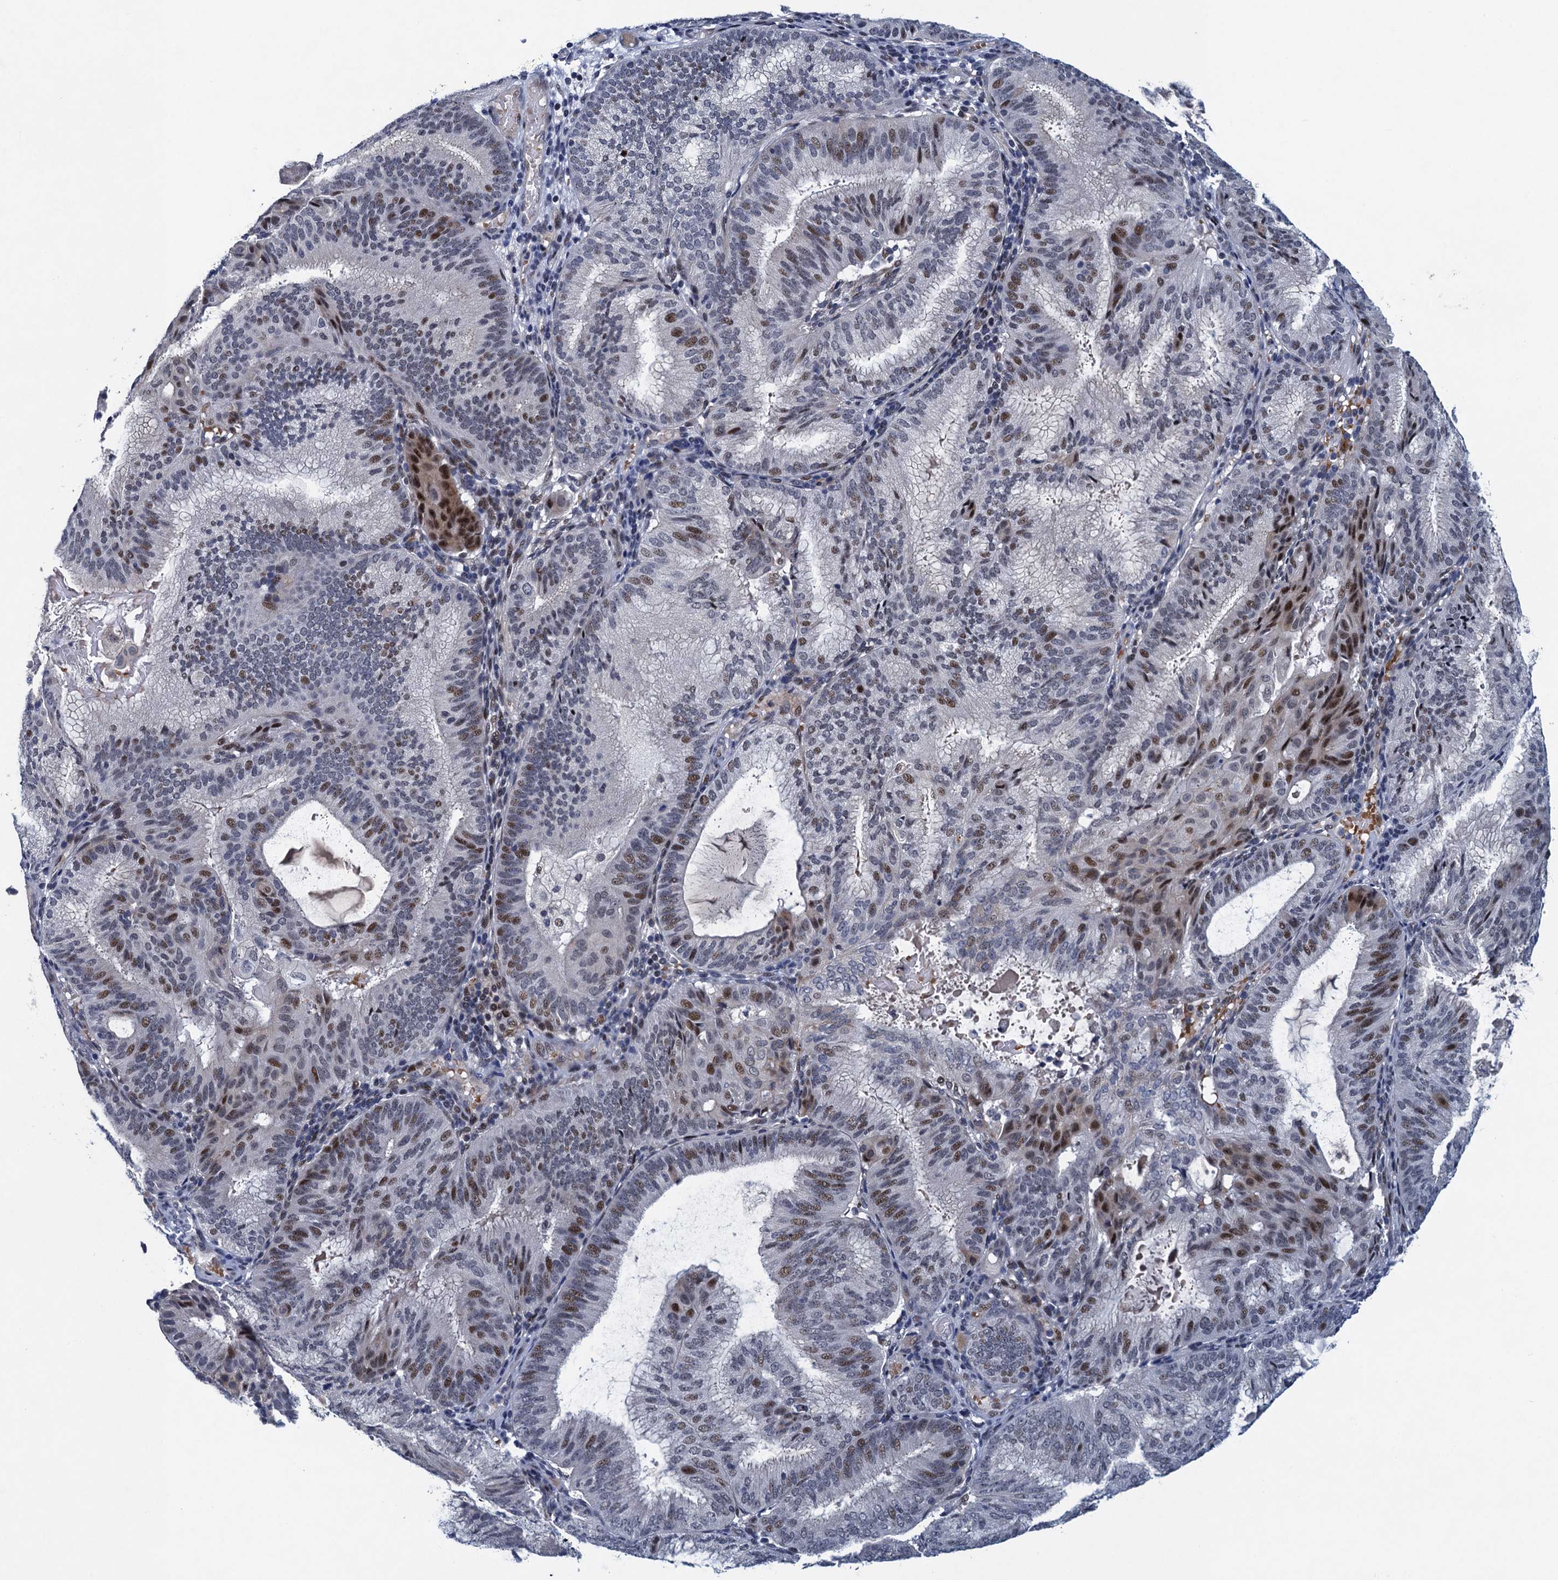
{"staining": {"intensity": "moderate", "quantity": "<25%", "location": "nuclear"}, "tissue": "endometrial cancer", "cell_type": "Tumor cells", "image_type": "cancer", "snomed": [{"axis": "morphology", "description": "Adenocarcinoma, NOS"}, {"axis": "topography", "description": "Endometrium"}], "caption": "An immunohistochemistry (IHC) micrograph of neoplastic tissue is shown. Protein staining in brown shows moderate nuclear positivity in endometrial cancer (adenocarcinoma) within tumor cells.", "gene": "ATOSA", "patient": {"sex": "female", "age": 49}}